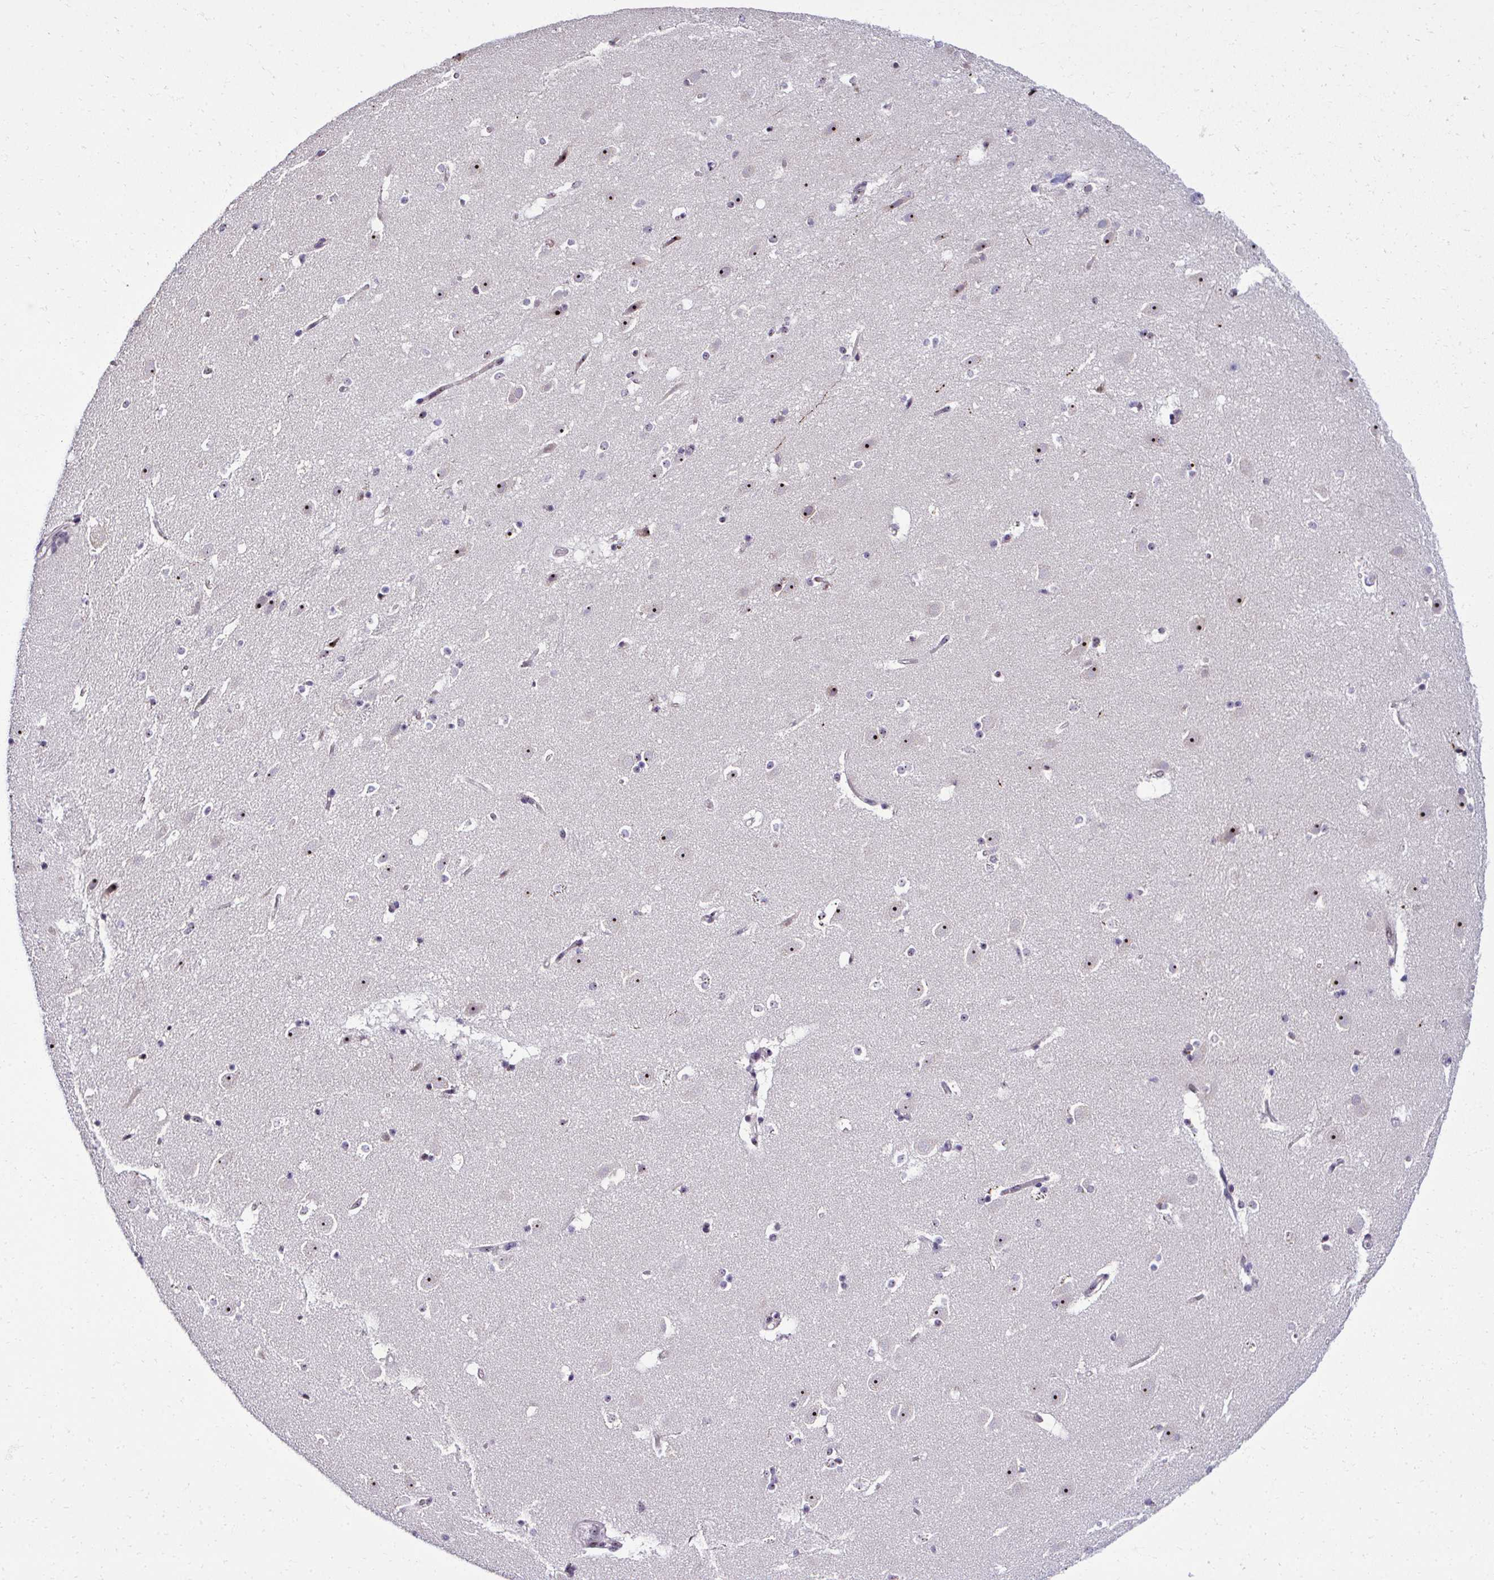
{"staining": {"intensity": "negative", "quantity": "none", "location": "none"}, "tissue": "caudate", "cell_type": "Glial cells", "image_type": "normal", "snomed": [{"axis": "morphology", "description": "Normal tissue, NOS"}, {"axis": "topography", "description": "Lateral ventricle wall"}], "caption": "Glial cells are negative for protein expression in normal human caudate. (Stains: DAB IHC with hematoxylin counter stain, Microscopy: brightfield microscopy at high magnification).", "gene": "CEP72", "patient": {"sex": "male", "age": 37}}